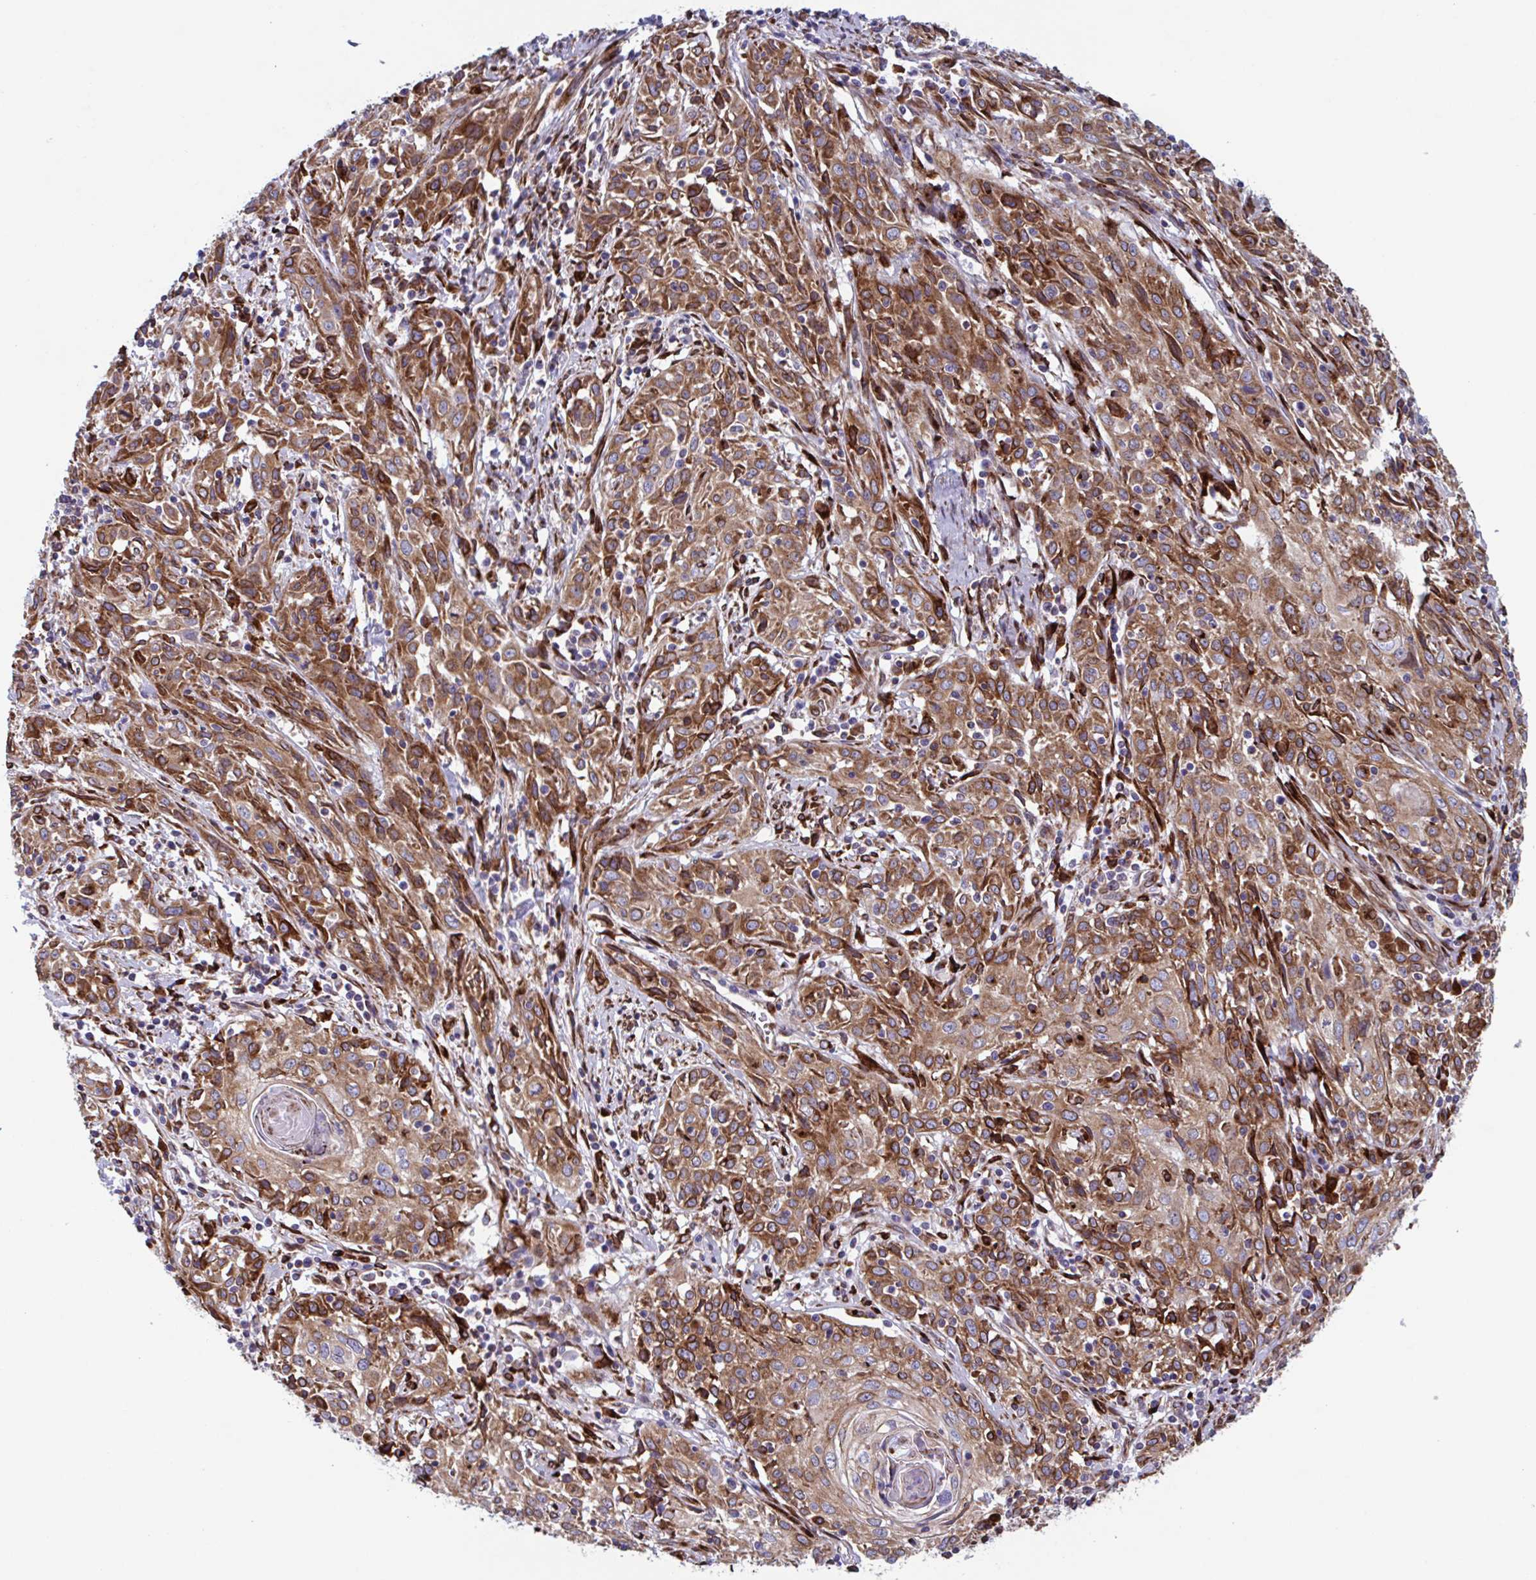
{"staining": {"intensity": "moderate", "quantity": ">75%", "location": "cytoplasmic/membranous"}, "tissue": "cervical cancer", "cell_type": "Tumor cells", "image_type": "cancer", "snomed": [{"axis": "morphology", "description": "Squamous cell carcinoma, NOS"}, {"axis": "topography", "description": "Cervix"}], "caption": "Protein analysis of squamous cell carcinoma (cervical) tissue exhibits moderate cytoplasmic/membranous positivity in about >75% of tumor cells. The protein is stained brown, and the nuclei are stained in blue (DAB IHC with brightfield microscopy, high magnification).", "gene": "RFK", "patient": {"sex": "female", "age": 57}}